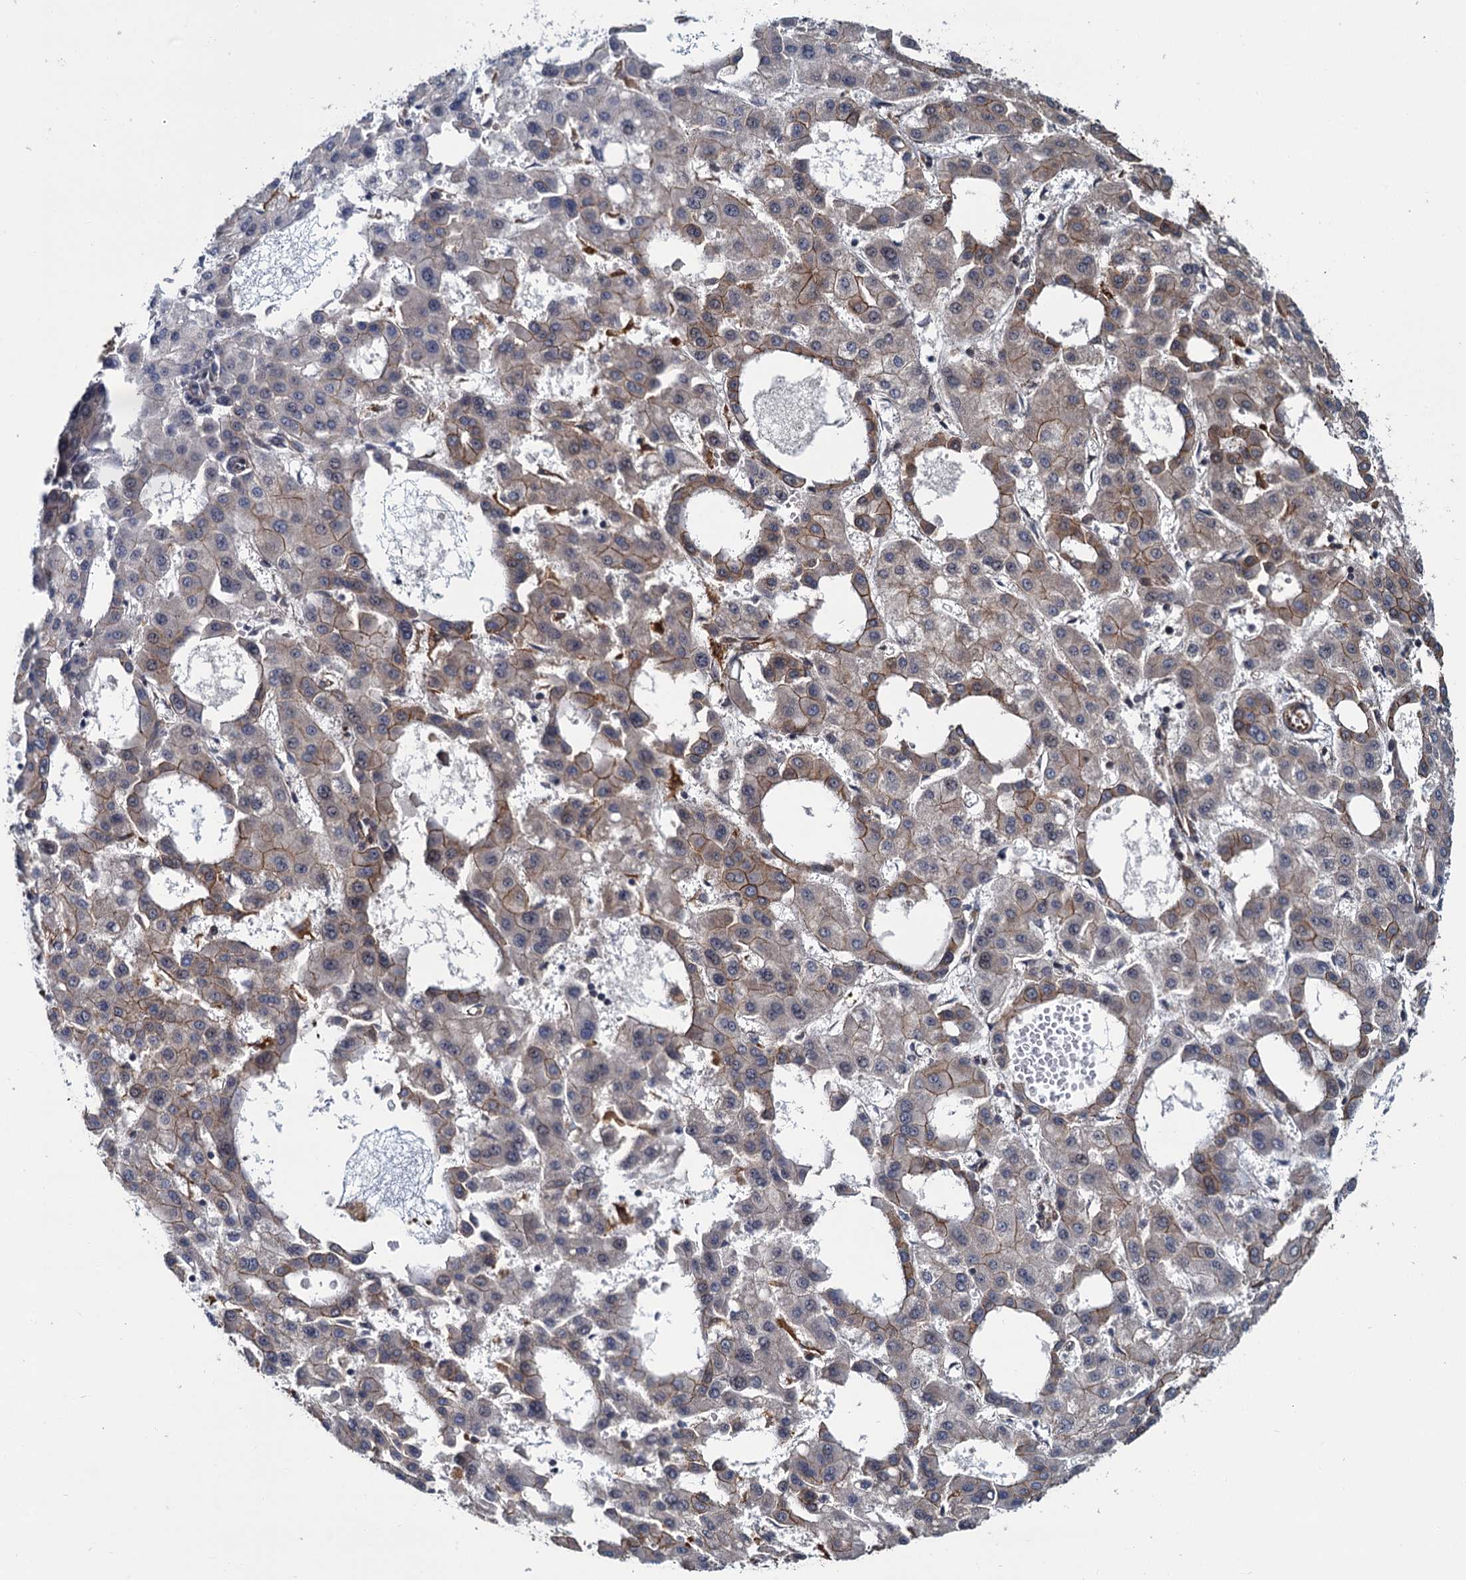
{"staining": {"intensity": "moderate", "quantity": "<25%", "location": "cytoplasmic/membranous"}, "tissue": "liver cancer", "cell_type": "Tumor cells", "image_type": "cancer", "snomed": [{"axis": "morphology", "description": "Carcinoma, Hepatocellular, NOS"}, {"axis": "topography", "description": "Liver"}], "caption": "A high-resolution micrograph shows IHC staining of liver hepatocellular carcinoma, which exhibits moderate cytoplasmic/membranous expression in approximately <25% of tumor cells. (DAB IHC, brown staining for protein, blue staining for nuclei).", "gene": "ZFYVE19", "patient": {"sex": "male", "age": 47}}